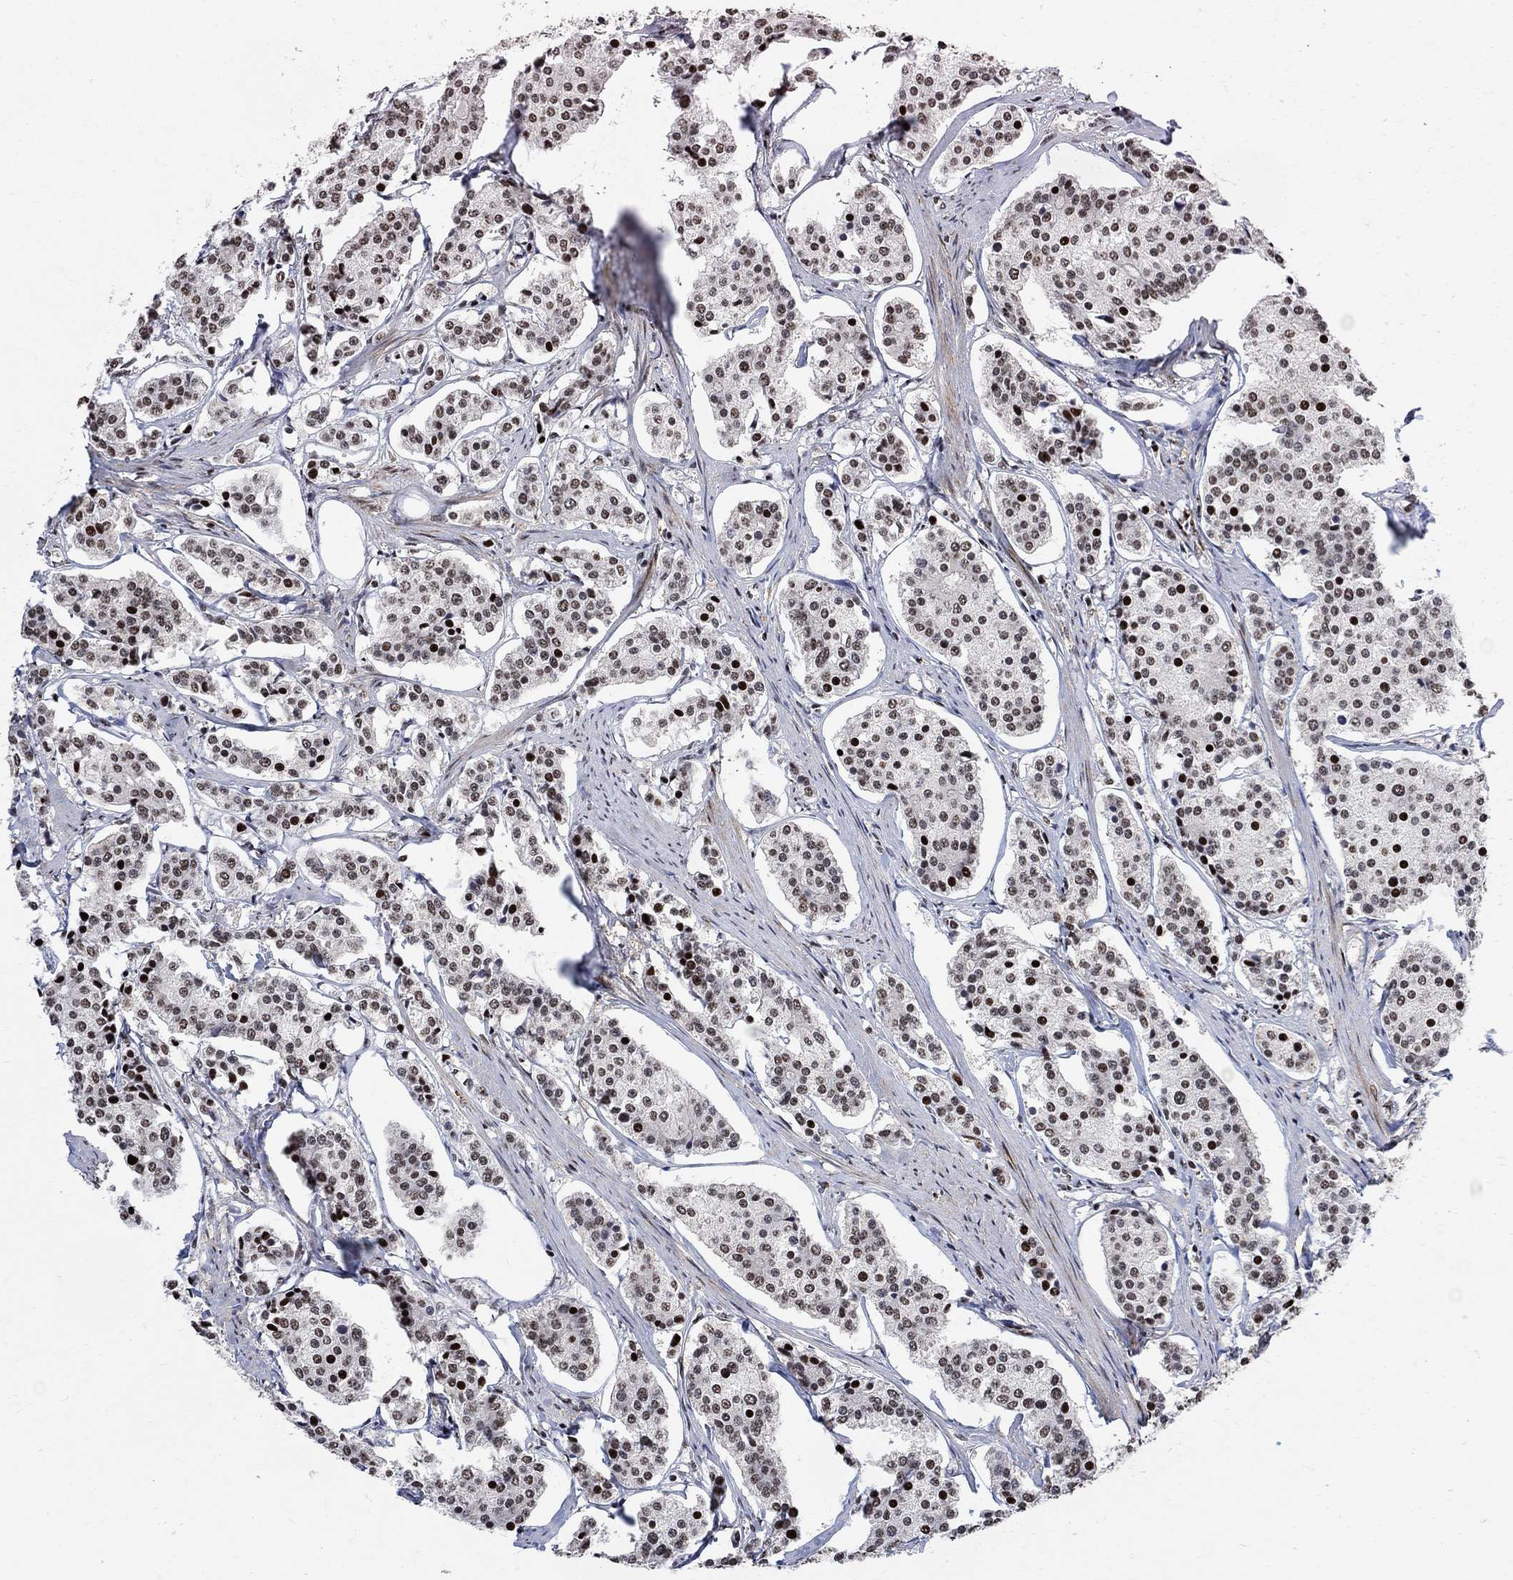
{"staining": {"intensity": "strong", "quantity": "<25%", "location": "nuclear"}, "tissue": "carcinoid", "cell_type": "Tumor cells", "image_type": "cancer", "snomed": [{"axis": "morphology", "description": "Carcinoid, malignant, NOS"}, {"axis": "topography", "description": "Small intestine"}], "caption": "Carcinoid (malignant) tissue exhibits strong nuclear expression in about <25% of tumor cells, visualized by immunohistochemistry. The staining was performed using DAB to visualize the protein expression in brown, while the nuclei were stained in blue with hematoxylin (Magnification: 20x).", "gene": "E4F1", "patient": {"sex": "female", "age": 65}}